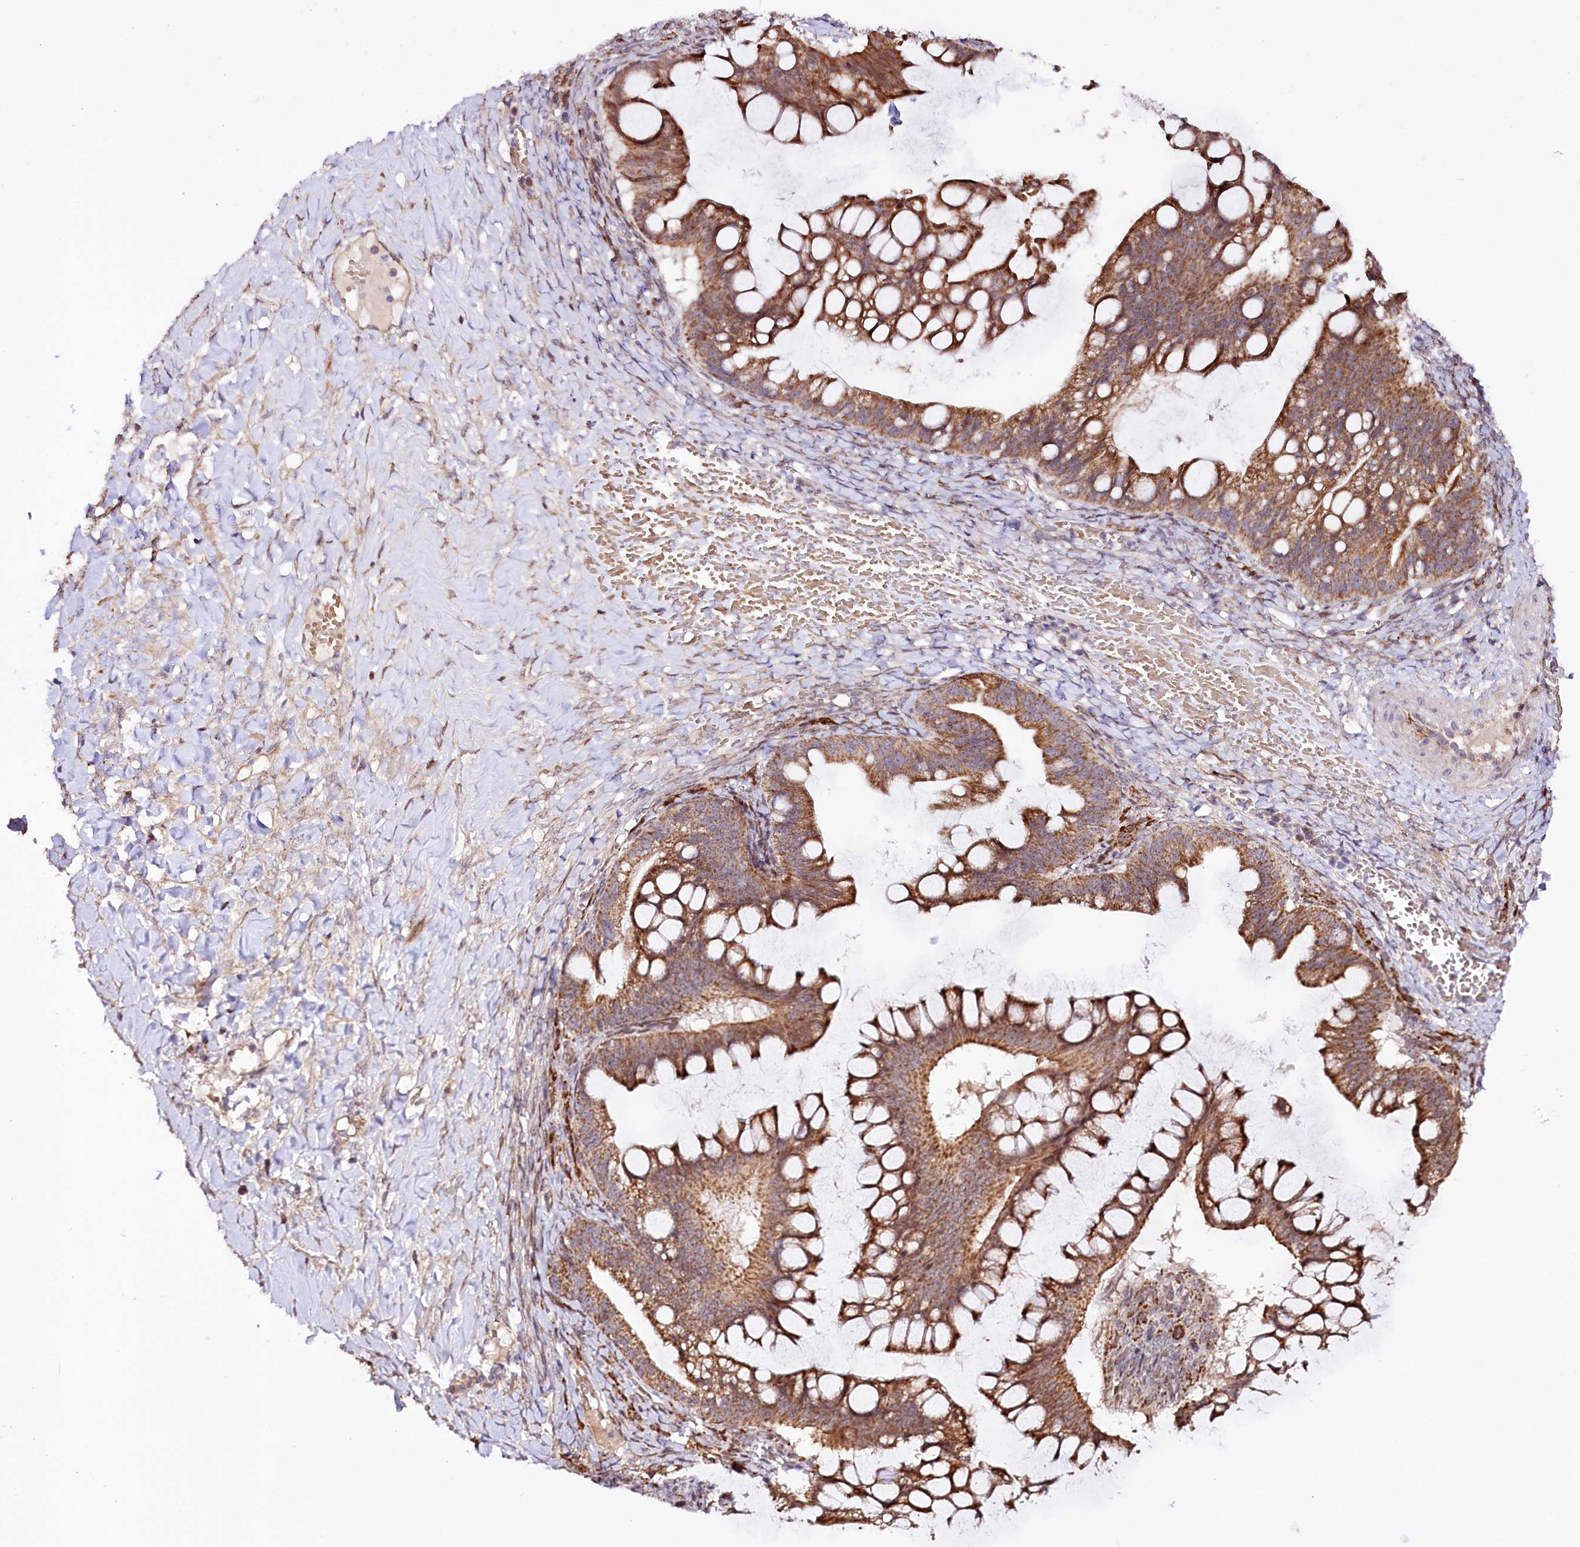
{"staining": {"intensity": "moderate", "quantity": ">75%", "location": "cytoplasmic/membranous"}, "tissue": "ovarian cancer", "cell_type": "Tumor cells", "image_type": "cancer", "snomed": [{"axis": "morphology", "description": "Cystadenocarcinoma, mucinous, NOS"}, {"axis": "topography", "description": "Ovary"}], "caption": "A micrograph showing moderate cytoplasmic/membranous expression in approximately >75% of tumor cells in ovarian mucinous cystadenocarcinoma, as visualized by brown immunohistochemical staining.", "gene": "ST7", "patient": {"sex": "female", "age": 73}}